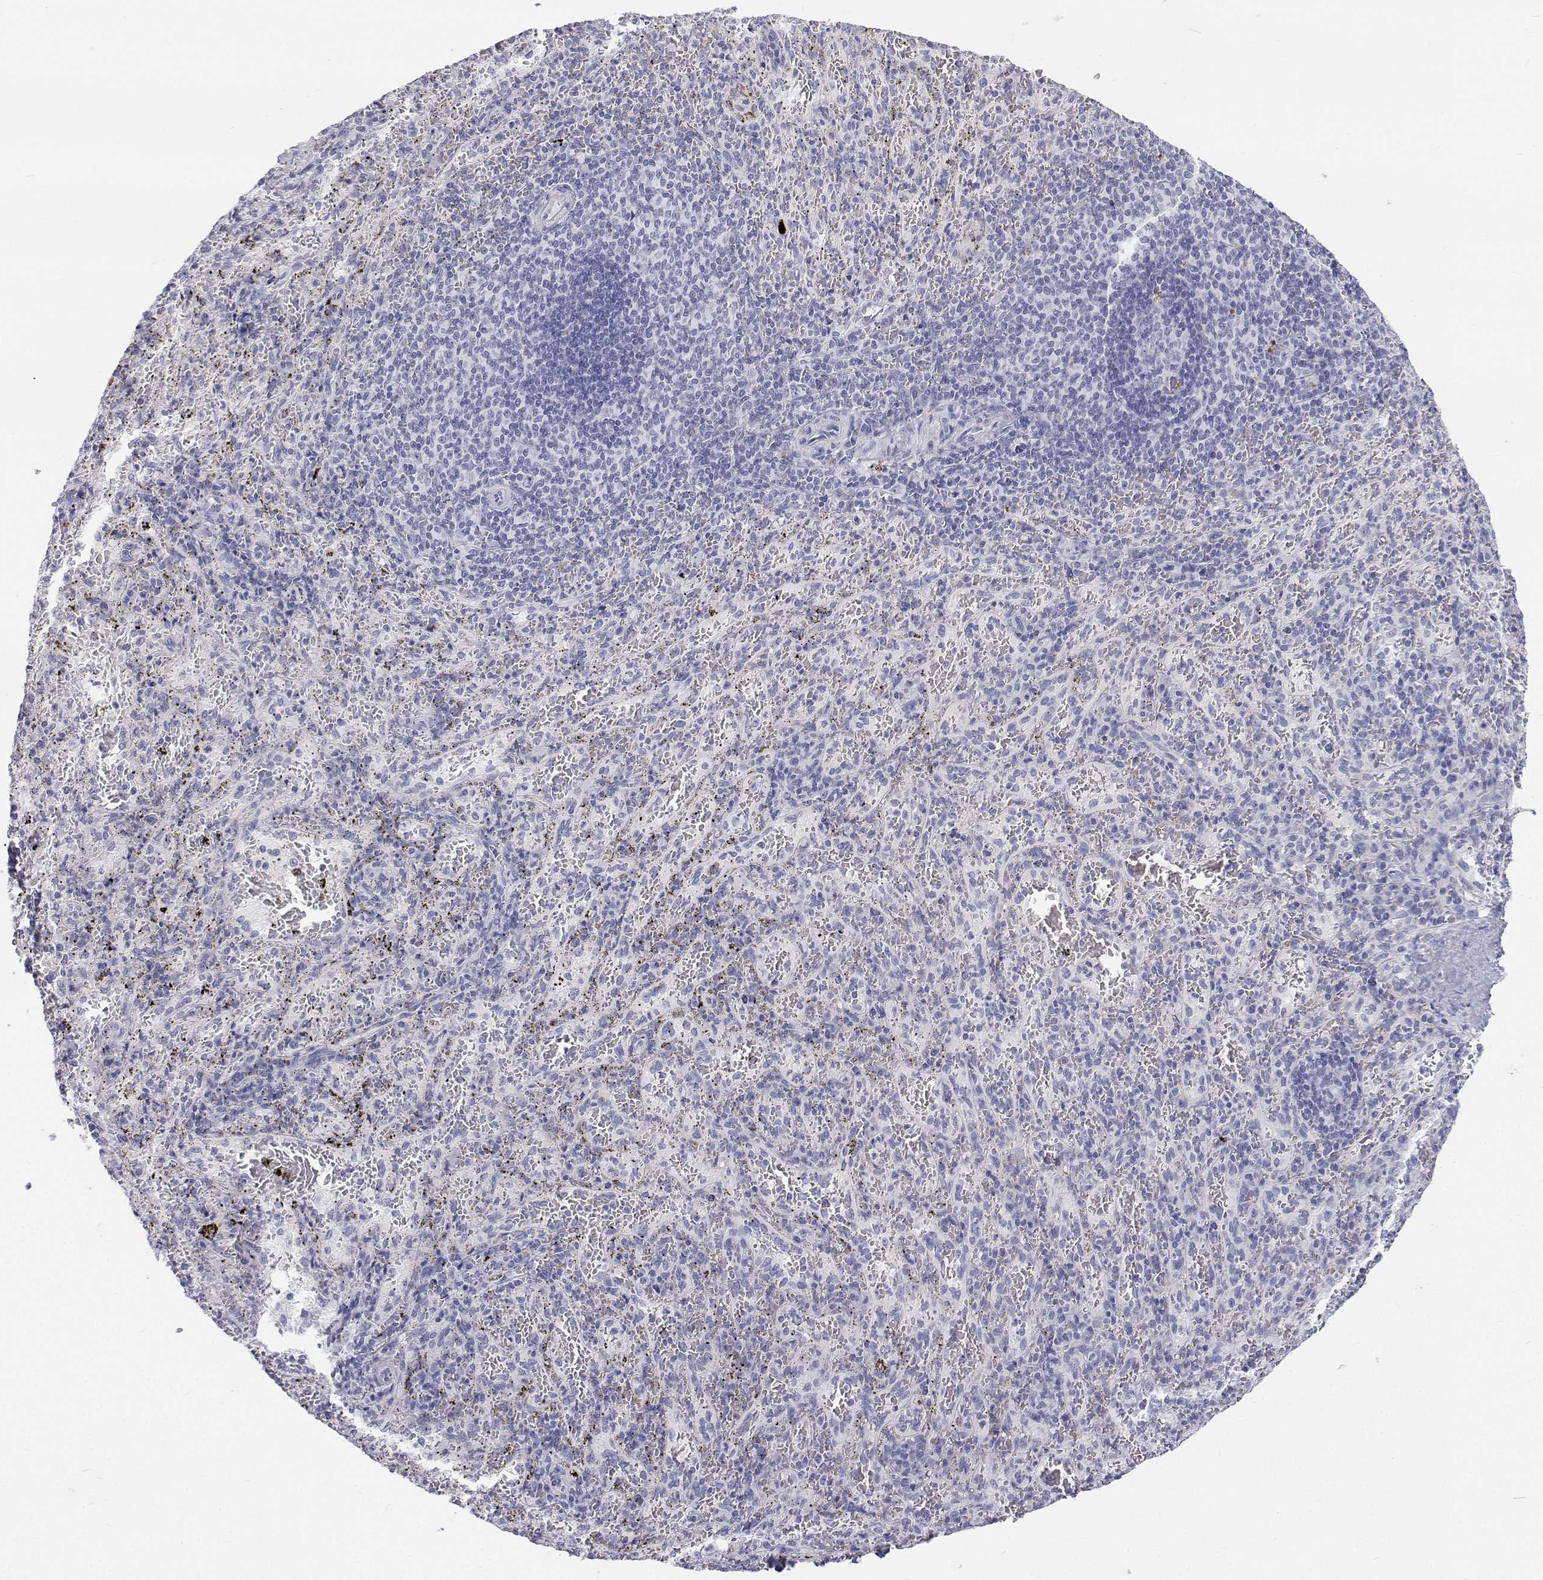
{"staining": {"intensity": "negative", "quantity": "none", "location": "none"}, "tissue": "spleen", "cell_type": "Cells in red pulp", "image_type": "normal", "snomed": [{"axis": "morphology", "description": "Normal tissue, NOS"}, {"axis": "topography", "description": "Spleen"}], "caption": "Cells in red pulp are negative for brown protein staining in benign spleen. (Stains: DAB (3,3'-diaminobenzidine) immunohistochemistry (IHC) with hematoxylin counter stain, Microscopy: brightfield microscopy at high magnification).", "gene": "NCR2", "patient": {"sex": "male", "age": 57}}